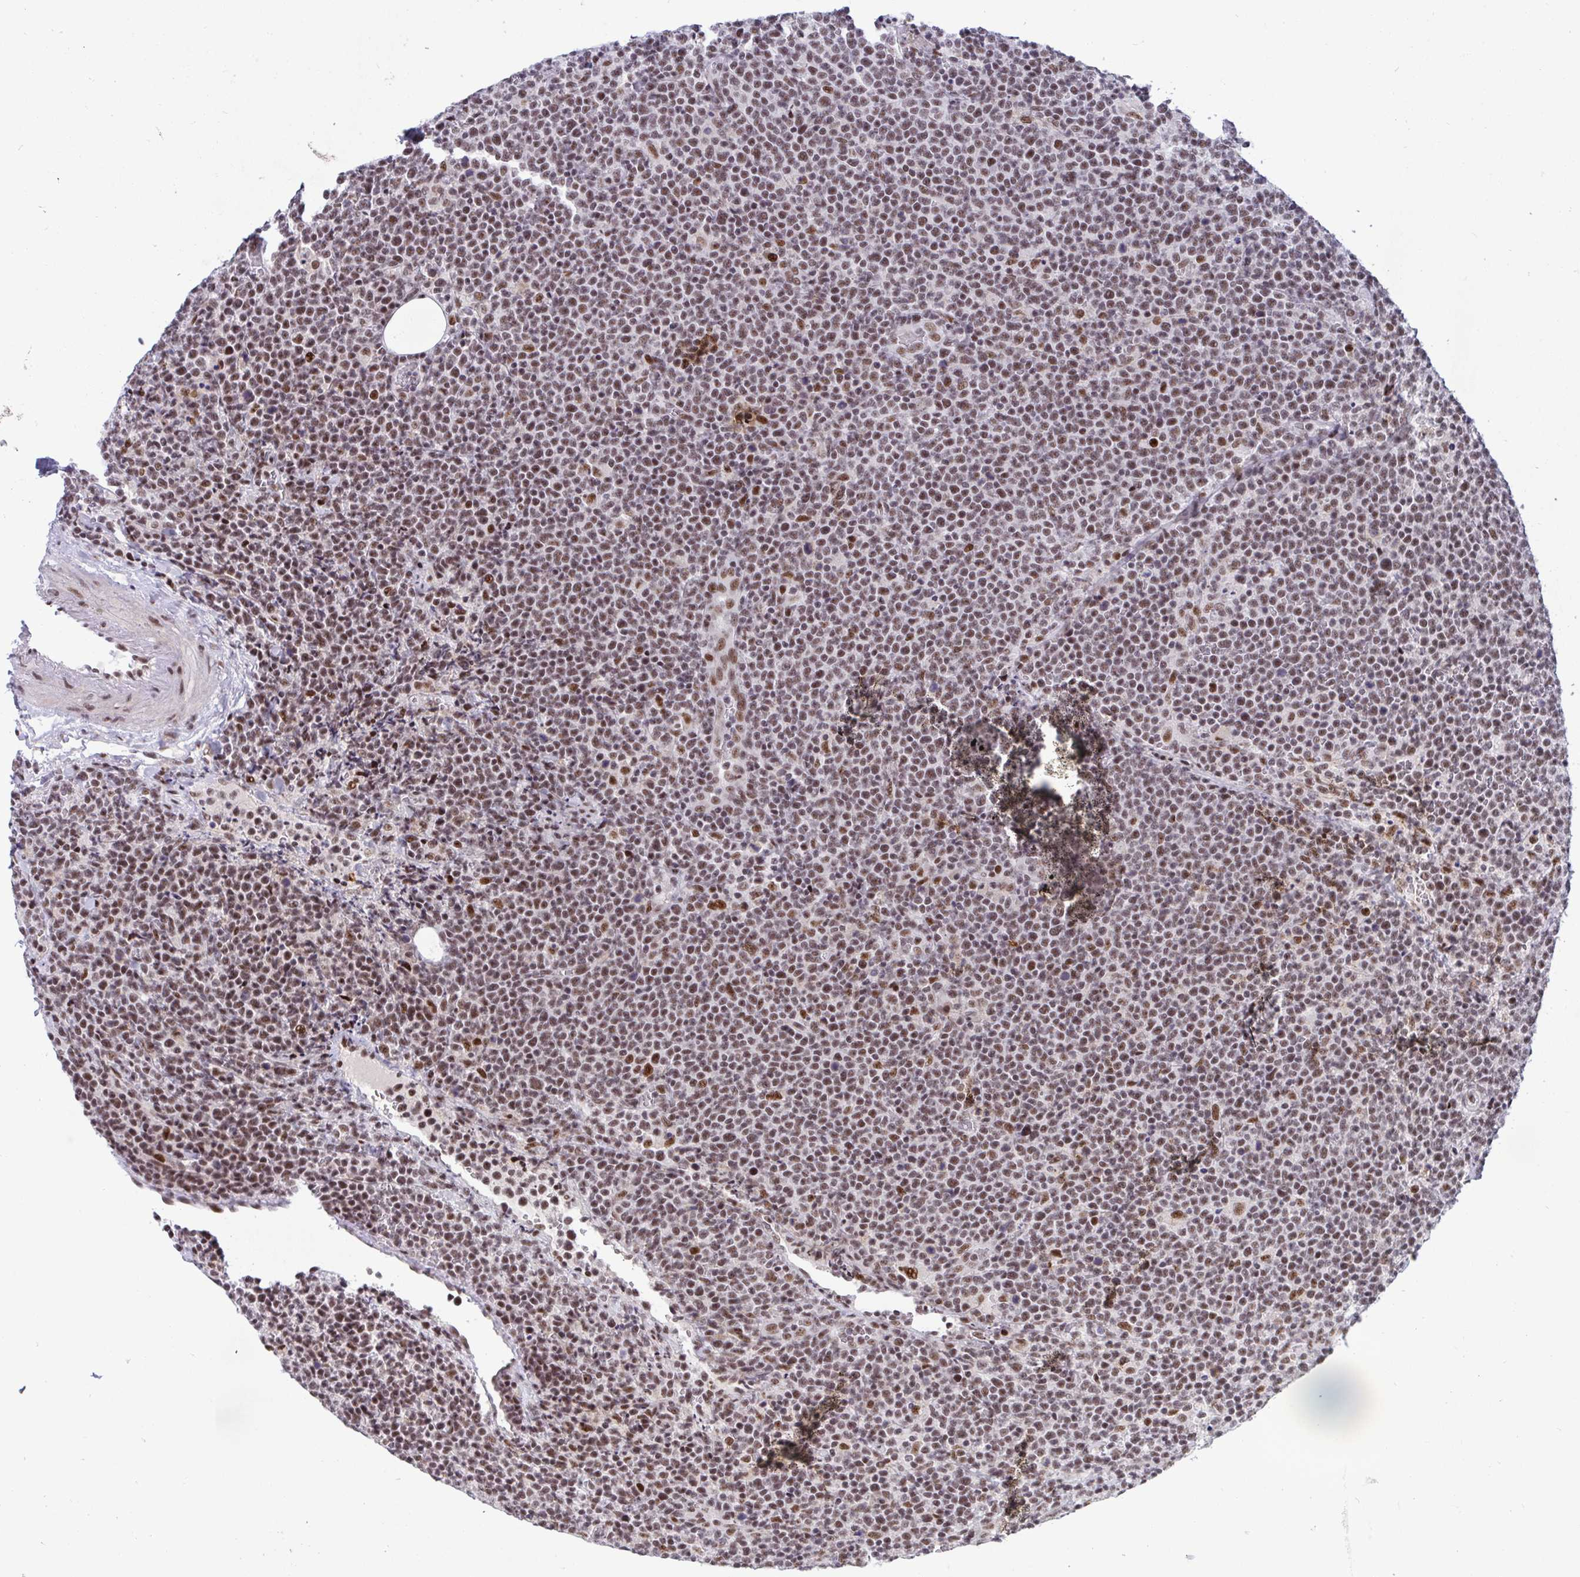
{"staining": {"intensity": "moderate", "quantity": ">75%", "location": "nuclear"}, "tissue": "lymphoma", "cell_type": "Tumor cells", "image_type": "cancer", "snomed": [{"axis": "morphology", "description": "Malignant lymphoma, non-Hodgkin's type, High grade"}, {"axis": "topography", "description": "Lymph node"}], "caption": "Immunohistochemistry image of human lymphoma stained for a protein (brown), which displays medium levels of moderate nuclear staining in approximately >75% of tumor cells.", "gene": "WBP11", "patient": {"sex": "male", "age": 61}}